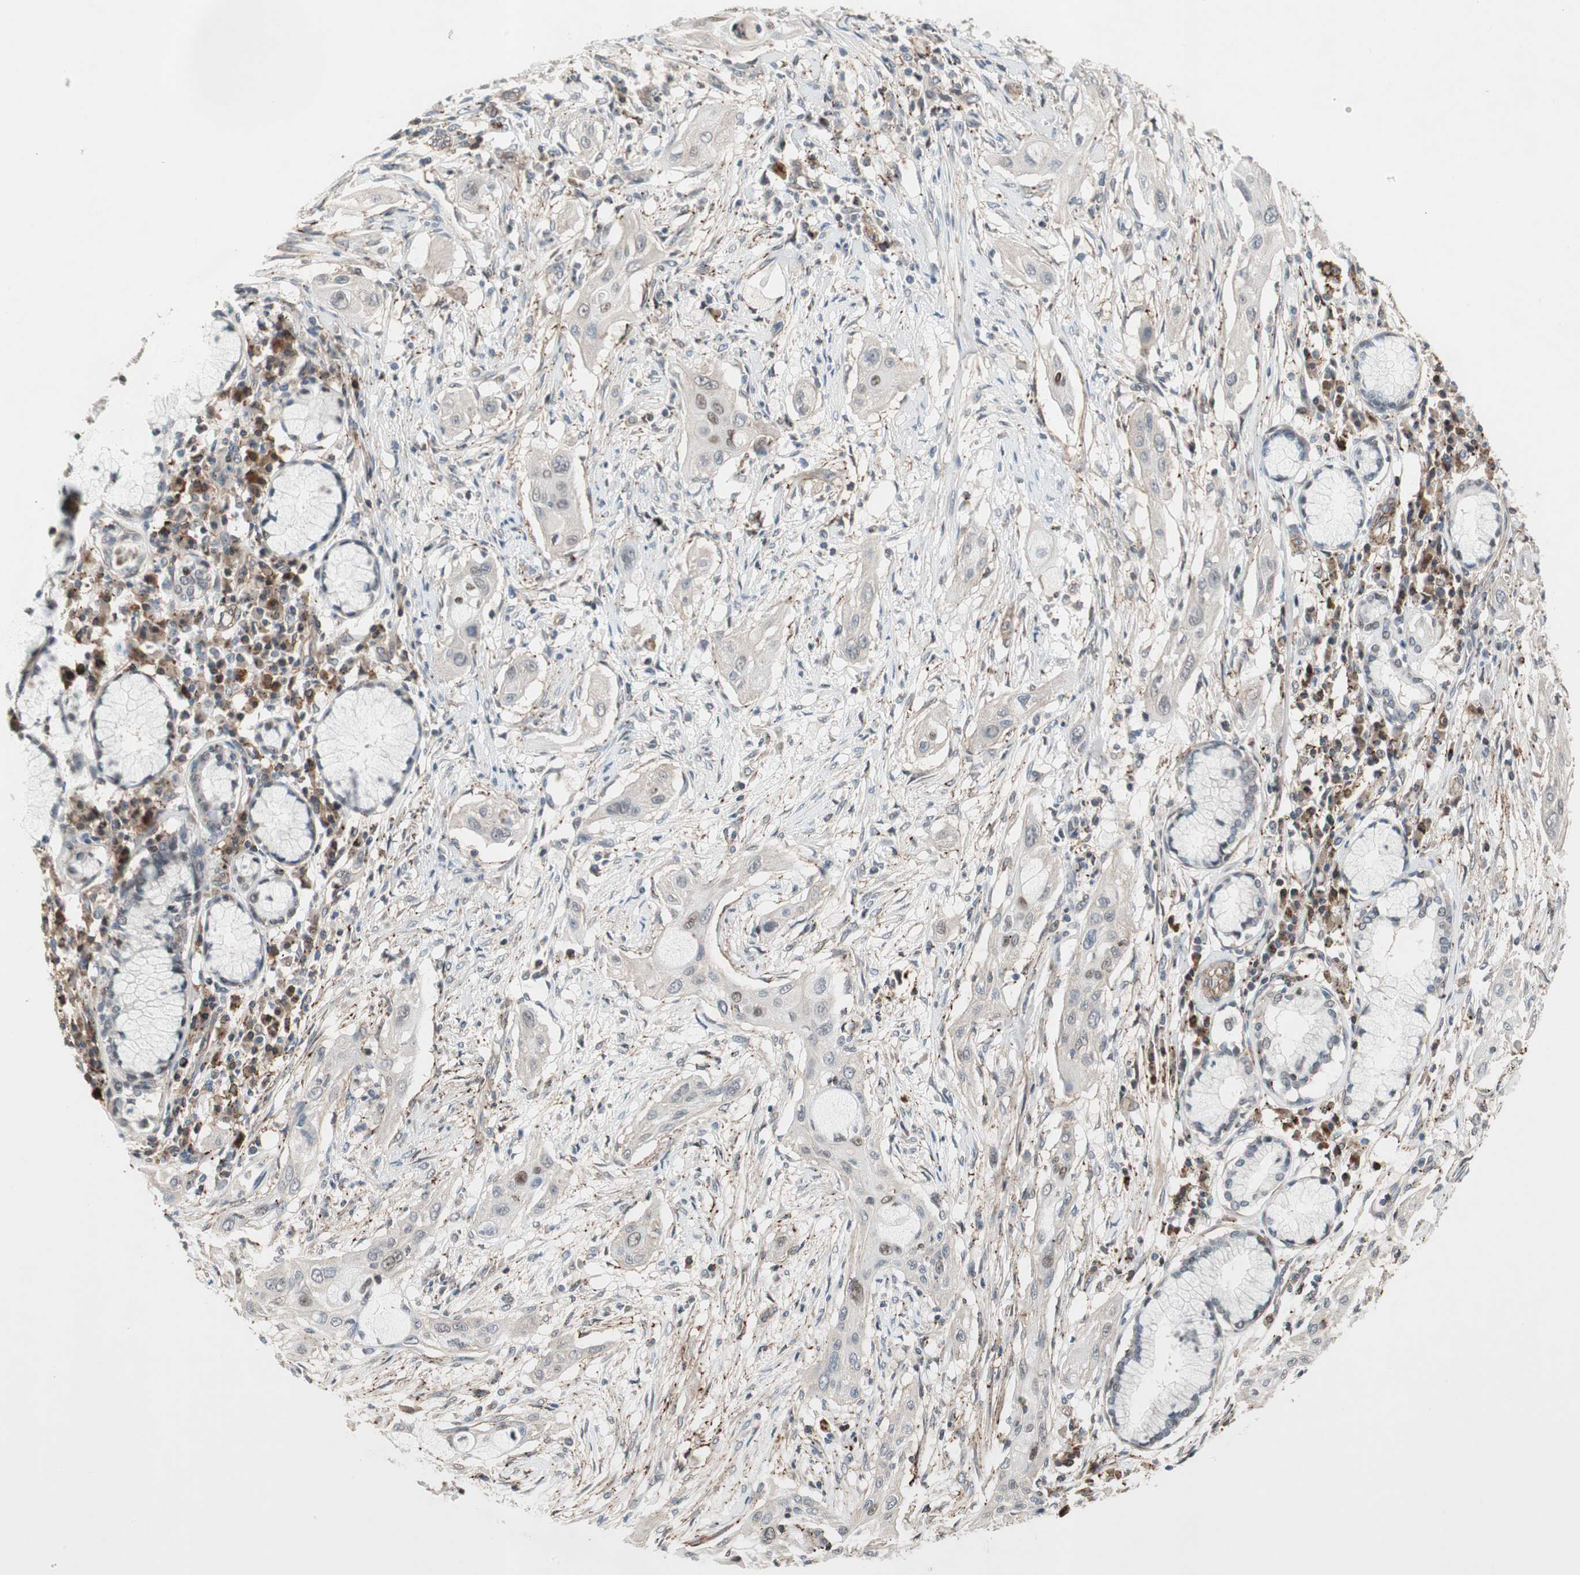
{"staining": {"intensity": "weak", "quantity": "<25%", "location": "nuclear"}, "tissue": "lung cancer", "cell_type": "Tumor cells", "image_type": "cancer", "snomed": [{"axis": "morphology", "description": "Squamous cell carcinoma, NOS"}, {"axis": "topography", "description": "Lung"}], "caption": "The image displays no staining of tumor cells in lung squamous cell carcinoma.", "gene": "GRHL1", "patient": {"sex": "female", "age": 47}}